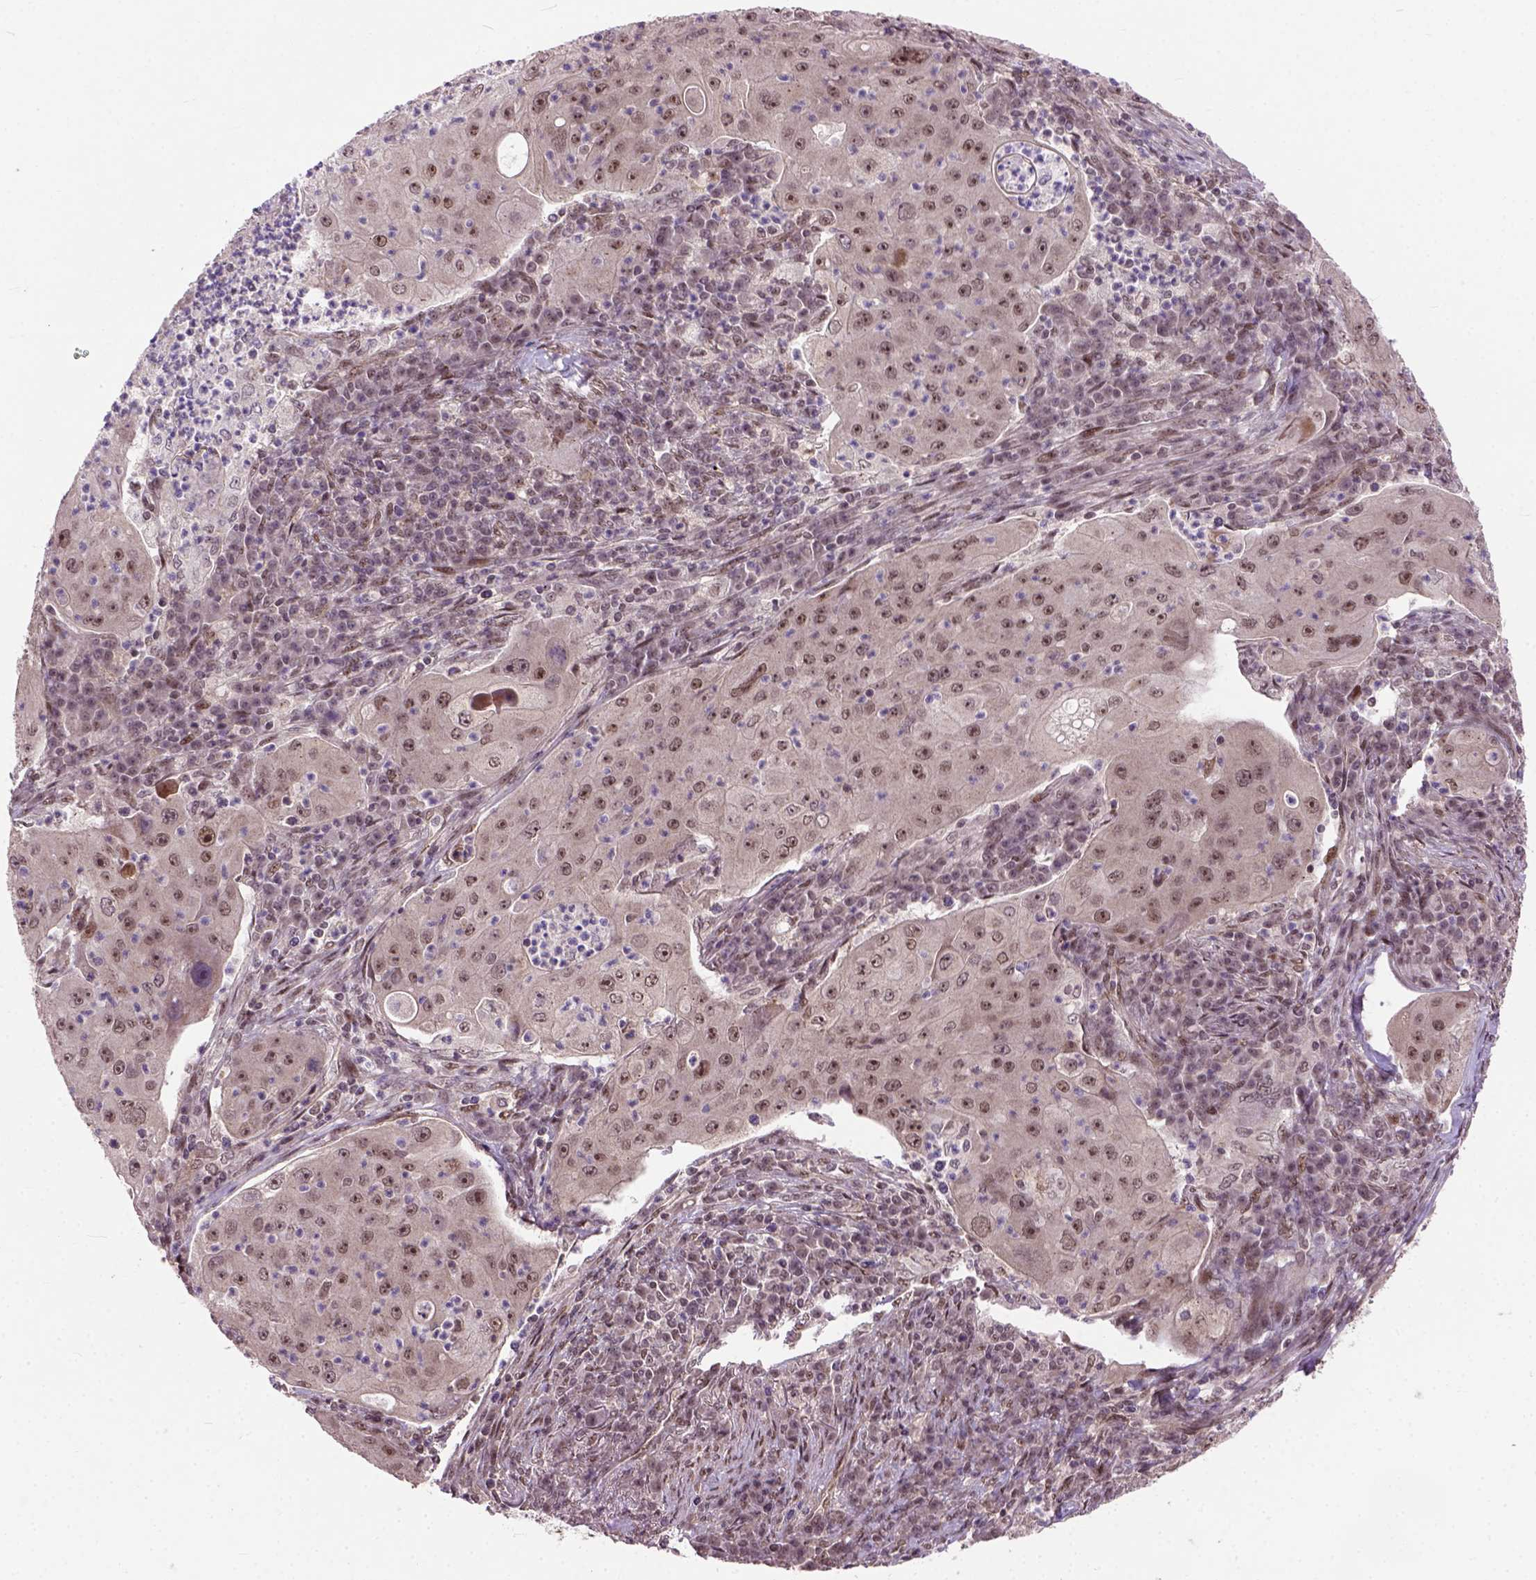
{"staining": {"intensity": "moderate", "quantity": ">75%", "location": "nuclear"}, "tissue": "lung cancer", "cell_type": "Tumor cells", "image_type": "cancer", "snomed": [{"axis": "morphology", "description": "Squamous cell carcinoma, NOS"}, {"axis": "topography", "description": "Lung"}], "caption": "Protein staining of lung cancer tissue exhibits moderate nuclear staining in about >75% of tumor cells. The protein is stained brown, and the nuclei are stained in blue (DAB IHC with brightfield microscopy, high magnification).", "gene": "ZNF630", "patient": {"sex": "female", "age": 59}}